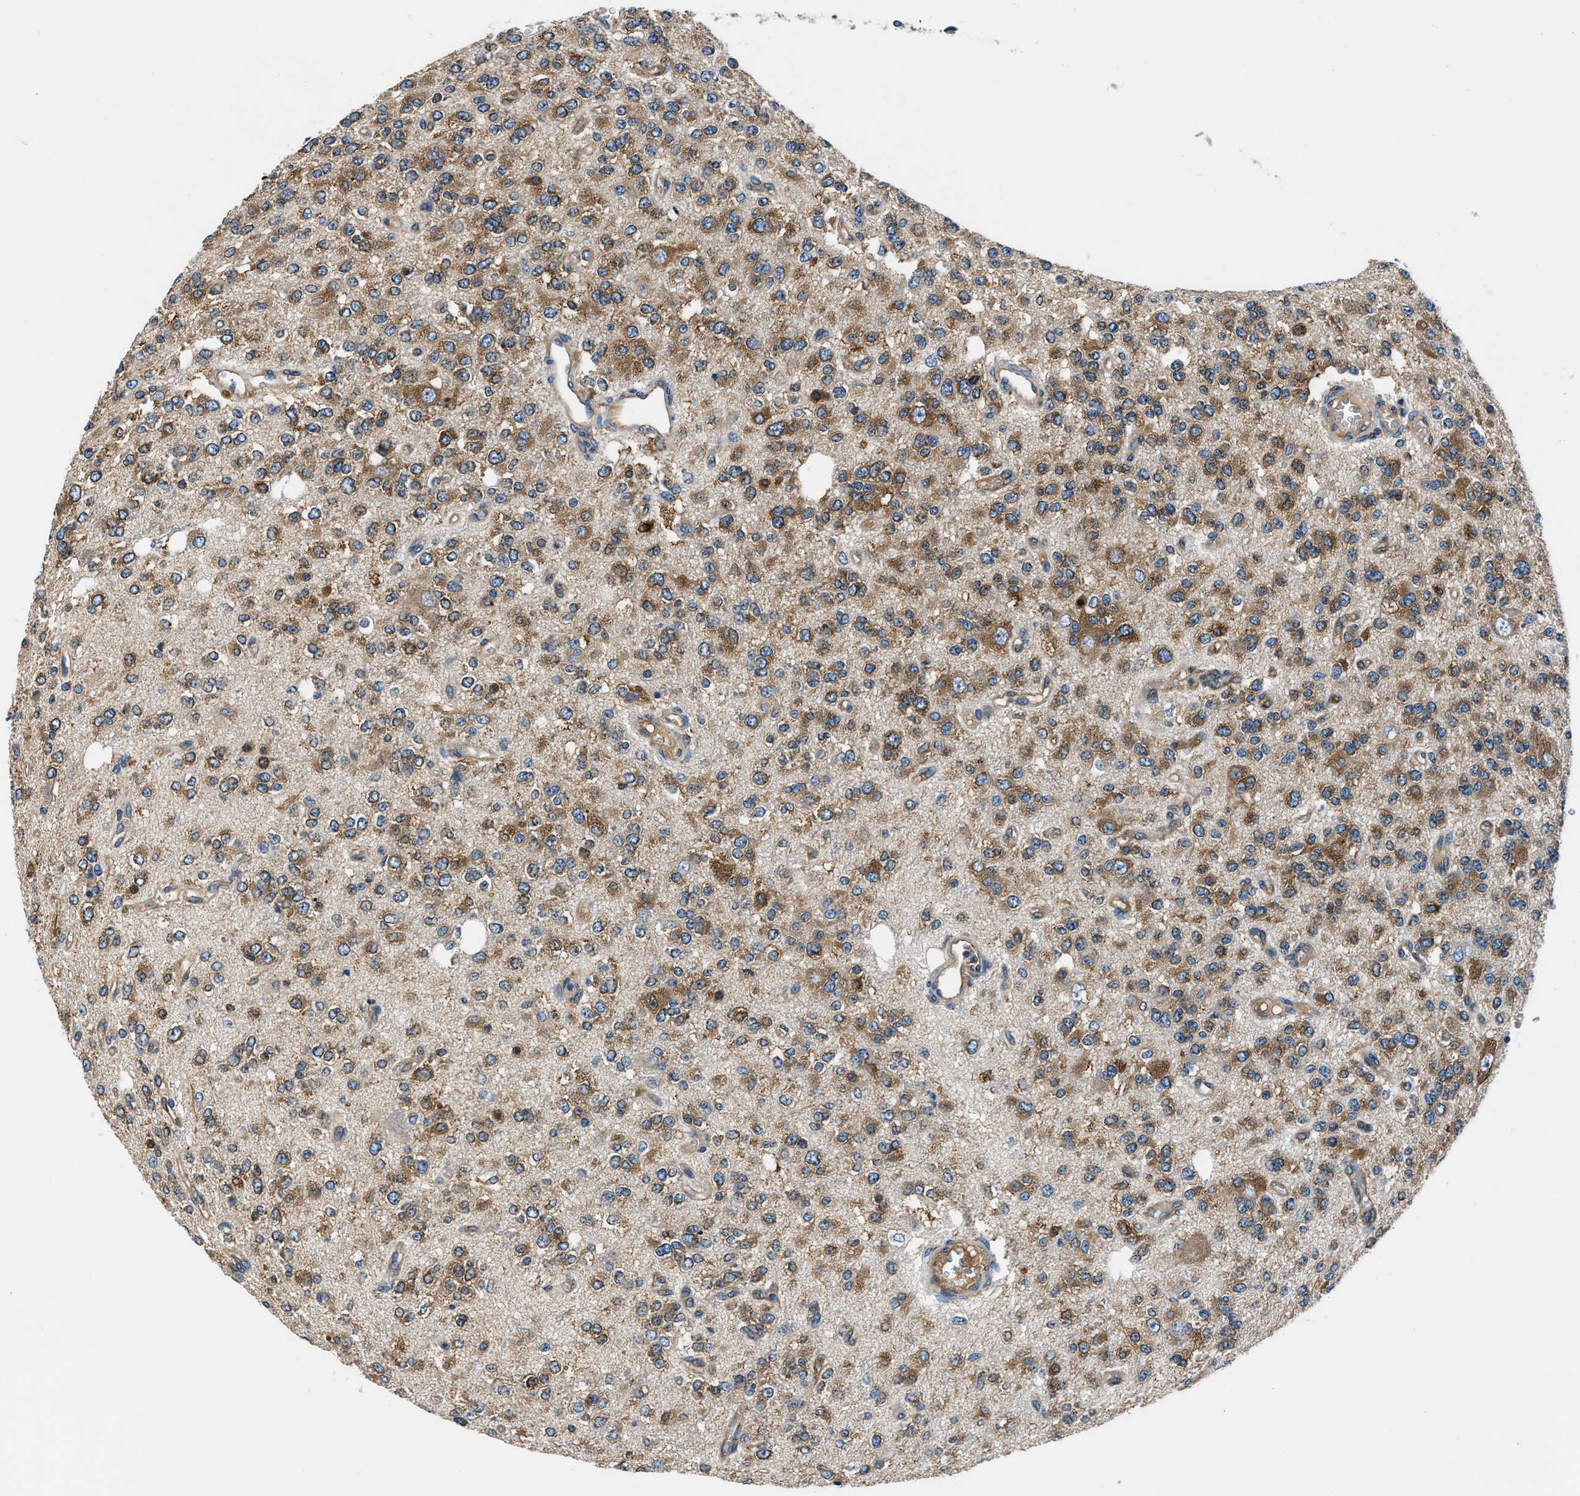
{"staining": {"intensity": "moderate", "quantity": ">75%", "location": "cytoplasmic/membranous"}, "tissue": "glioma", "cell_type": "Tumor cells", "image_type": "cancer", "snomed": [{"axis": "morphology", "description": "Glioma, malignant, Low grade"}, {"axis": "topography", "description": "Brain"}], "caption": "Human glioma stained with a brown dye displays moderate cytoplasmic/membranous positive staining in about >75% of tumor cells.", "gene": "EEA1", "patient": {"sex": "male", "age": 38}}